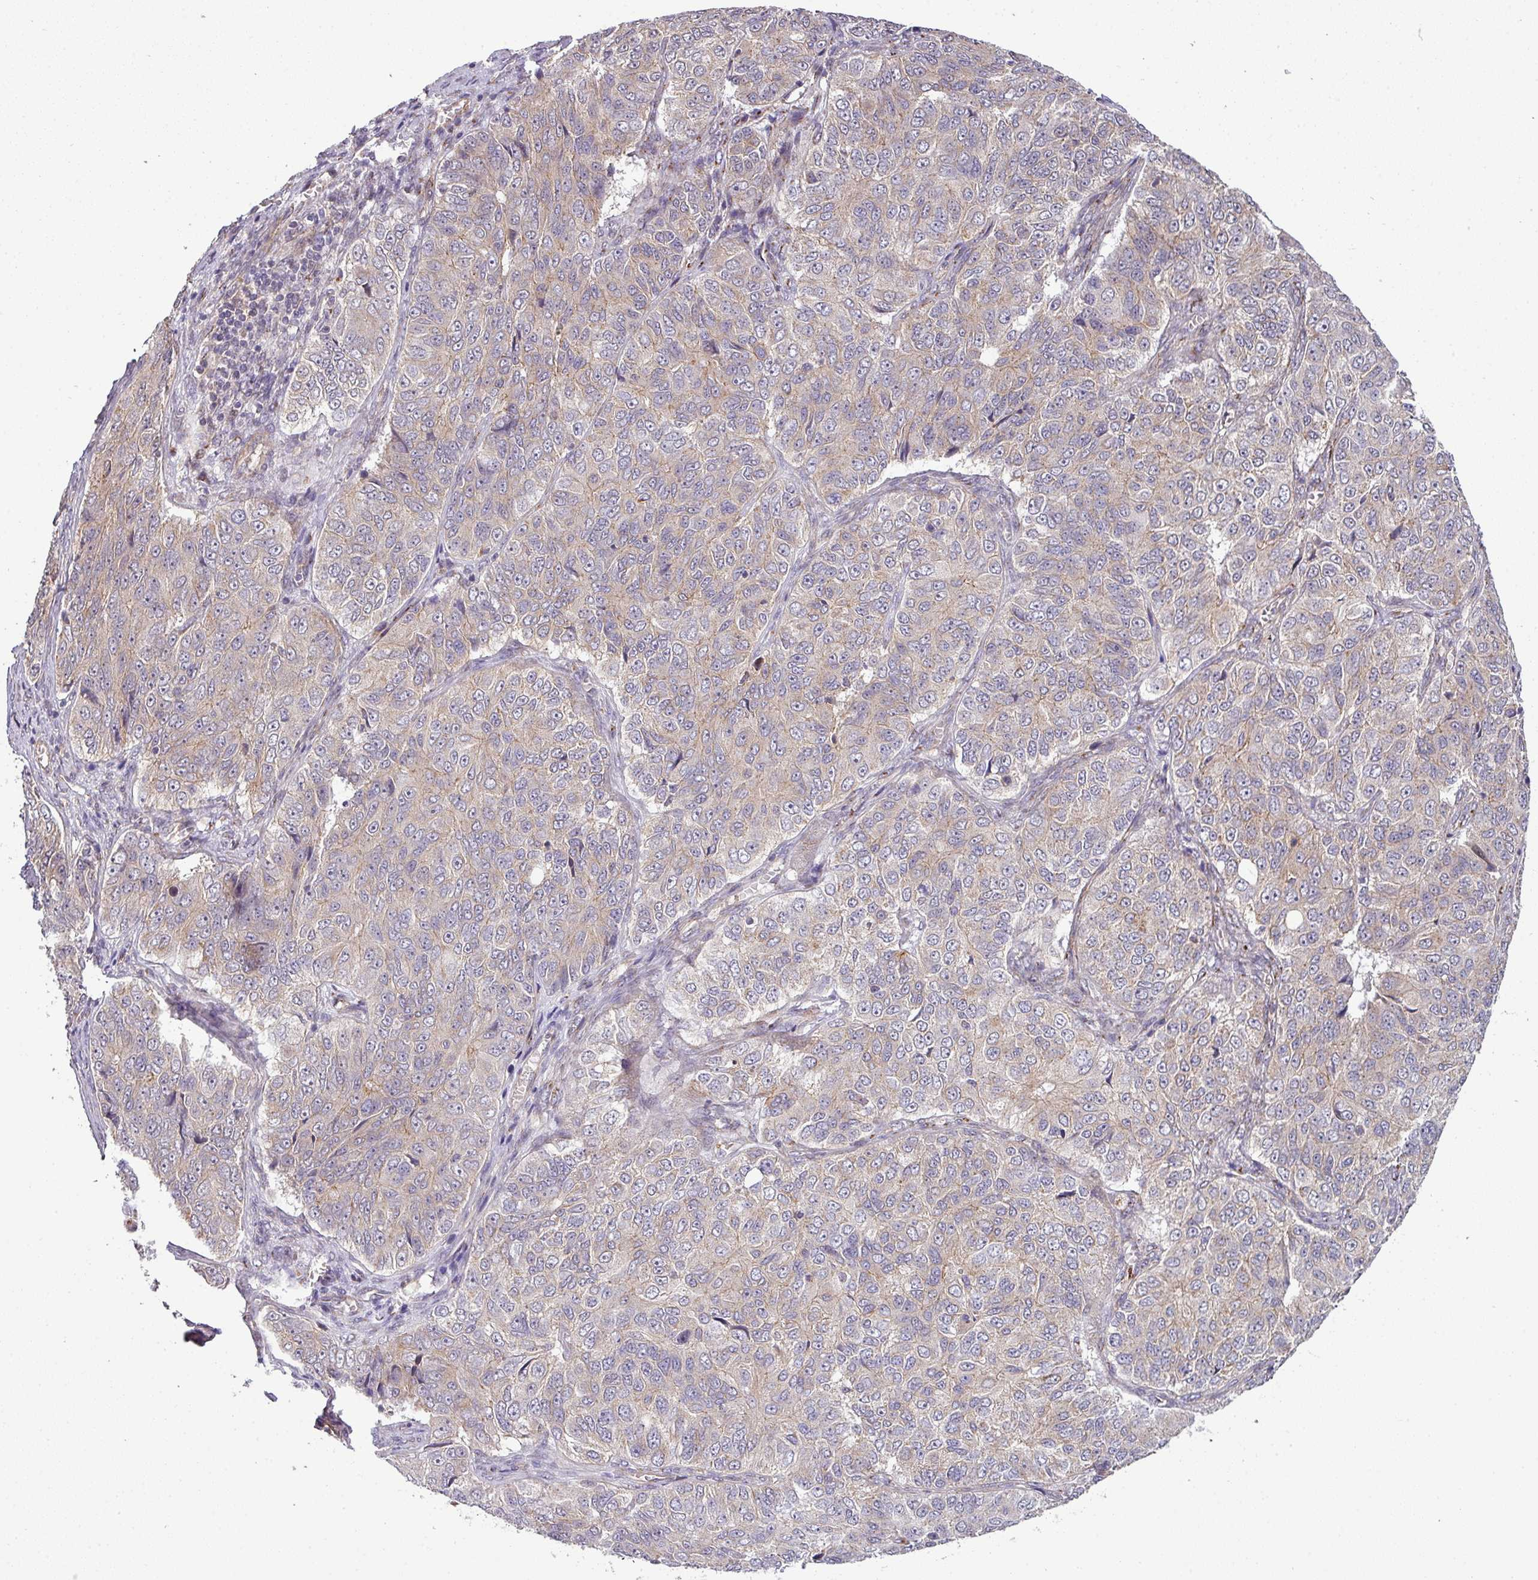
{"staining": {"intensity": "weak", "quantity": "25%-75%", "location": "cytoplasmic/membranous"}, "tissue": "ovarian cancer", "cell_type": "Tumor cells", "image_type": "cancer", "snomed": [{"axis": "morphology", "description": "Carcinoma, endometroid"}, {"axis": "topography", "description": "Ovary"}], "caption": "Ovarian cancer (endometroid carcinoma) stained for a protein (brown) displays weak cytoplasmic/membranous positive staining in about 25%-75% of tumor cells.", "gene": "TIMMDC1", "patient": {"sex": "female", "age": 51}}